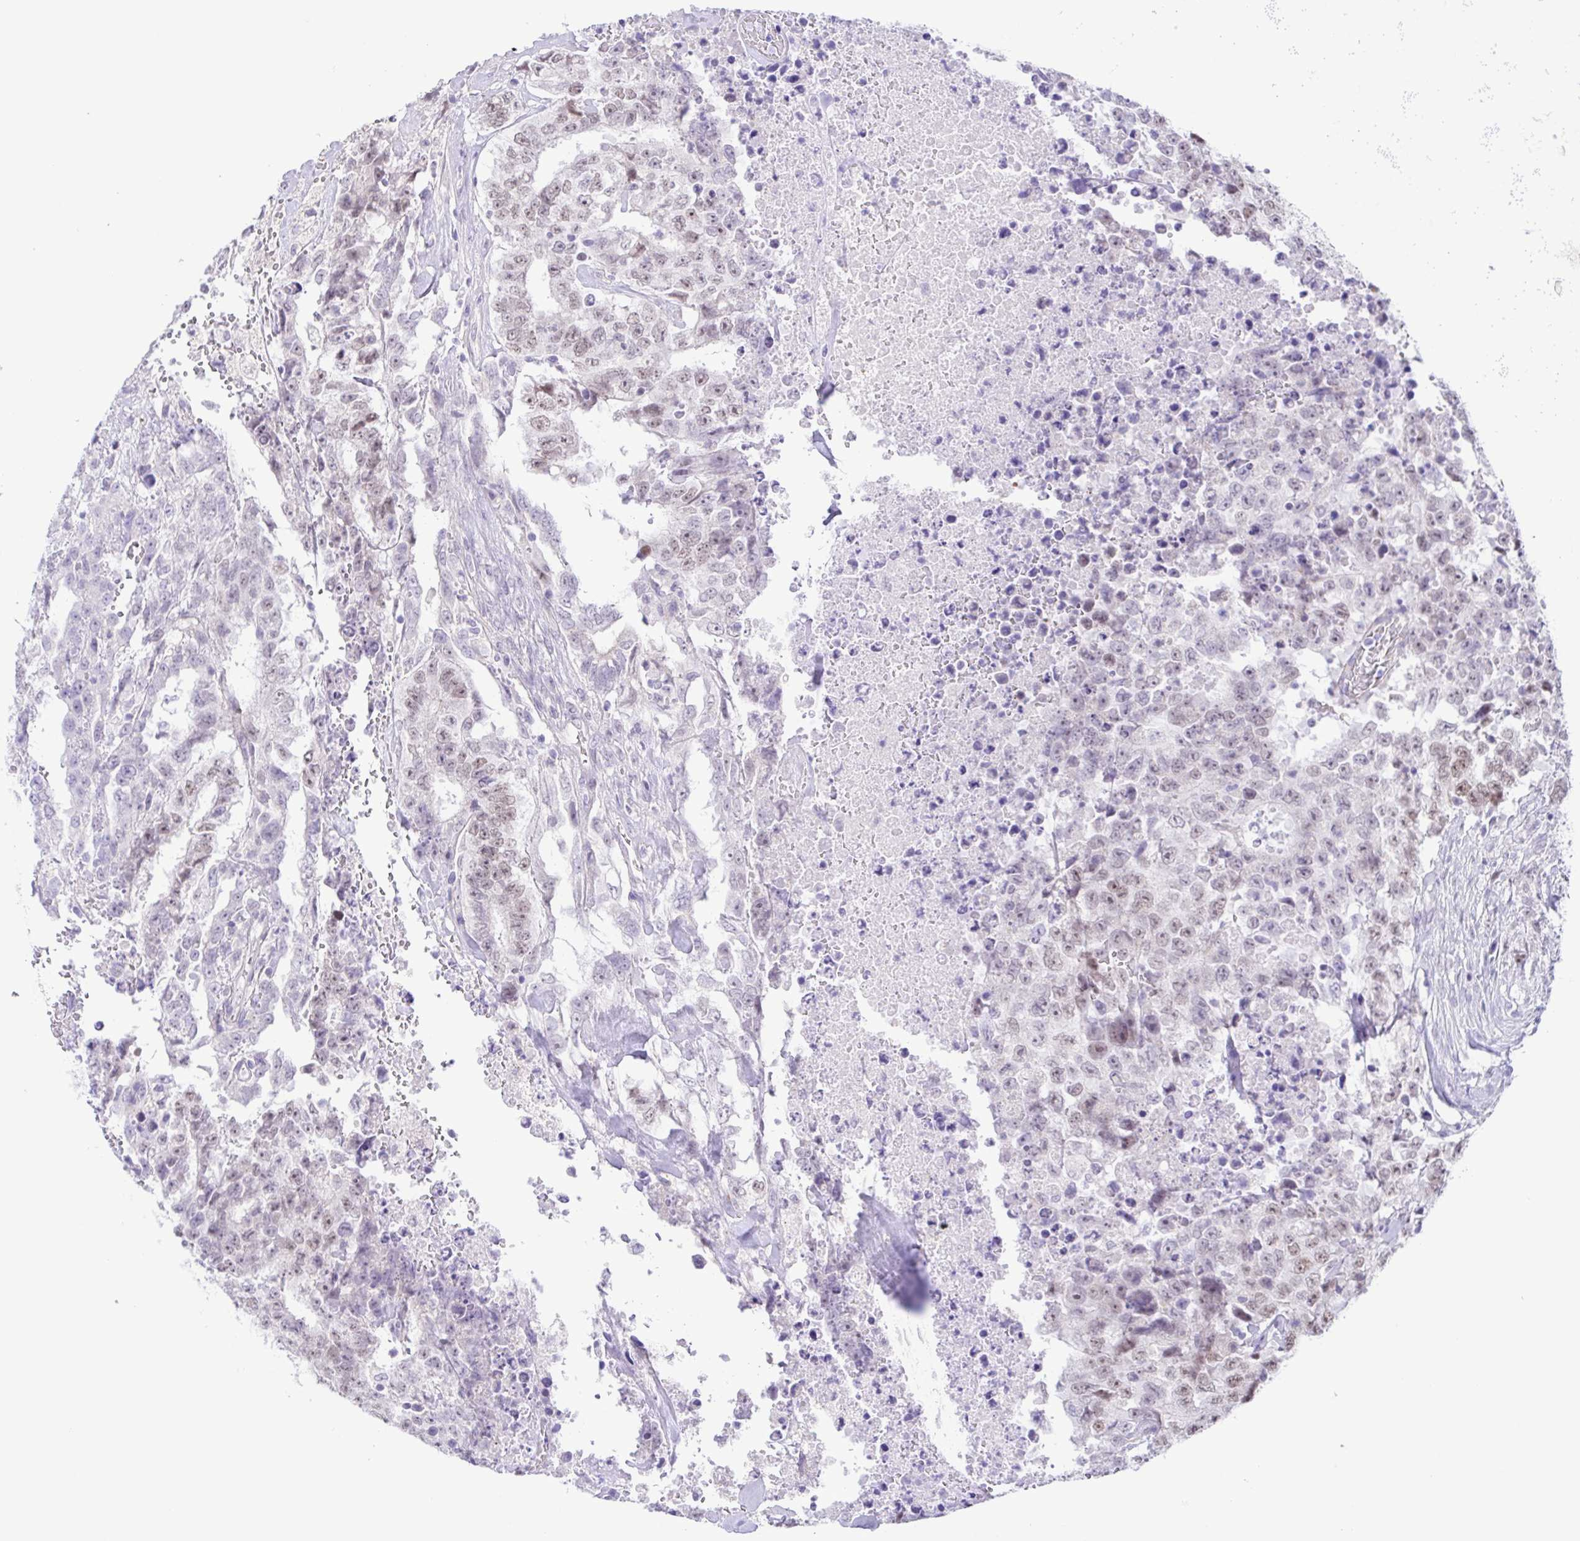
{"staining": {"intensity": "weak", "quantity": "<25%", "location": "nuclear"}, "tissue": "testis cancer", "cell_type": "Tumor cells", "image_type": "cancer", "snomed": [{"axis": "morphology", "description": "Carcinoma, Embryonal, NOS"}, {"axis": "topography", "description": "Testis"}], "caption": "High power microscopy image of an IHC micrograph of testis embryonal carcinoma, revealing no significant staining in tumor cells.", "gene": "DCLK2", "patient": {"sex": "male", "age": 24}}